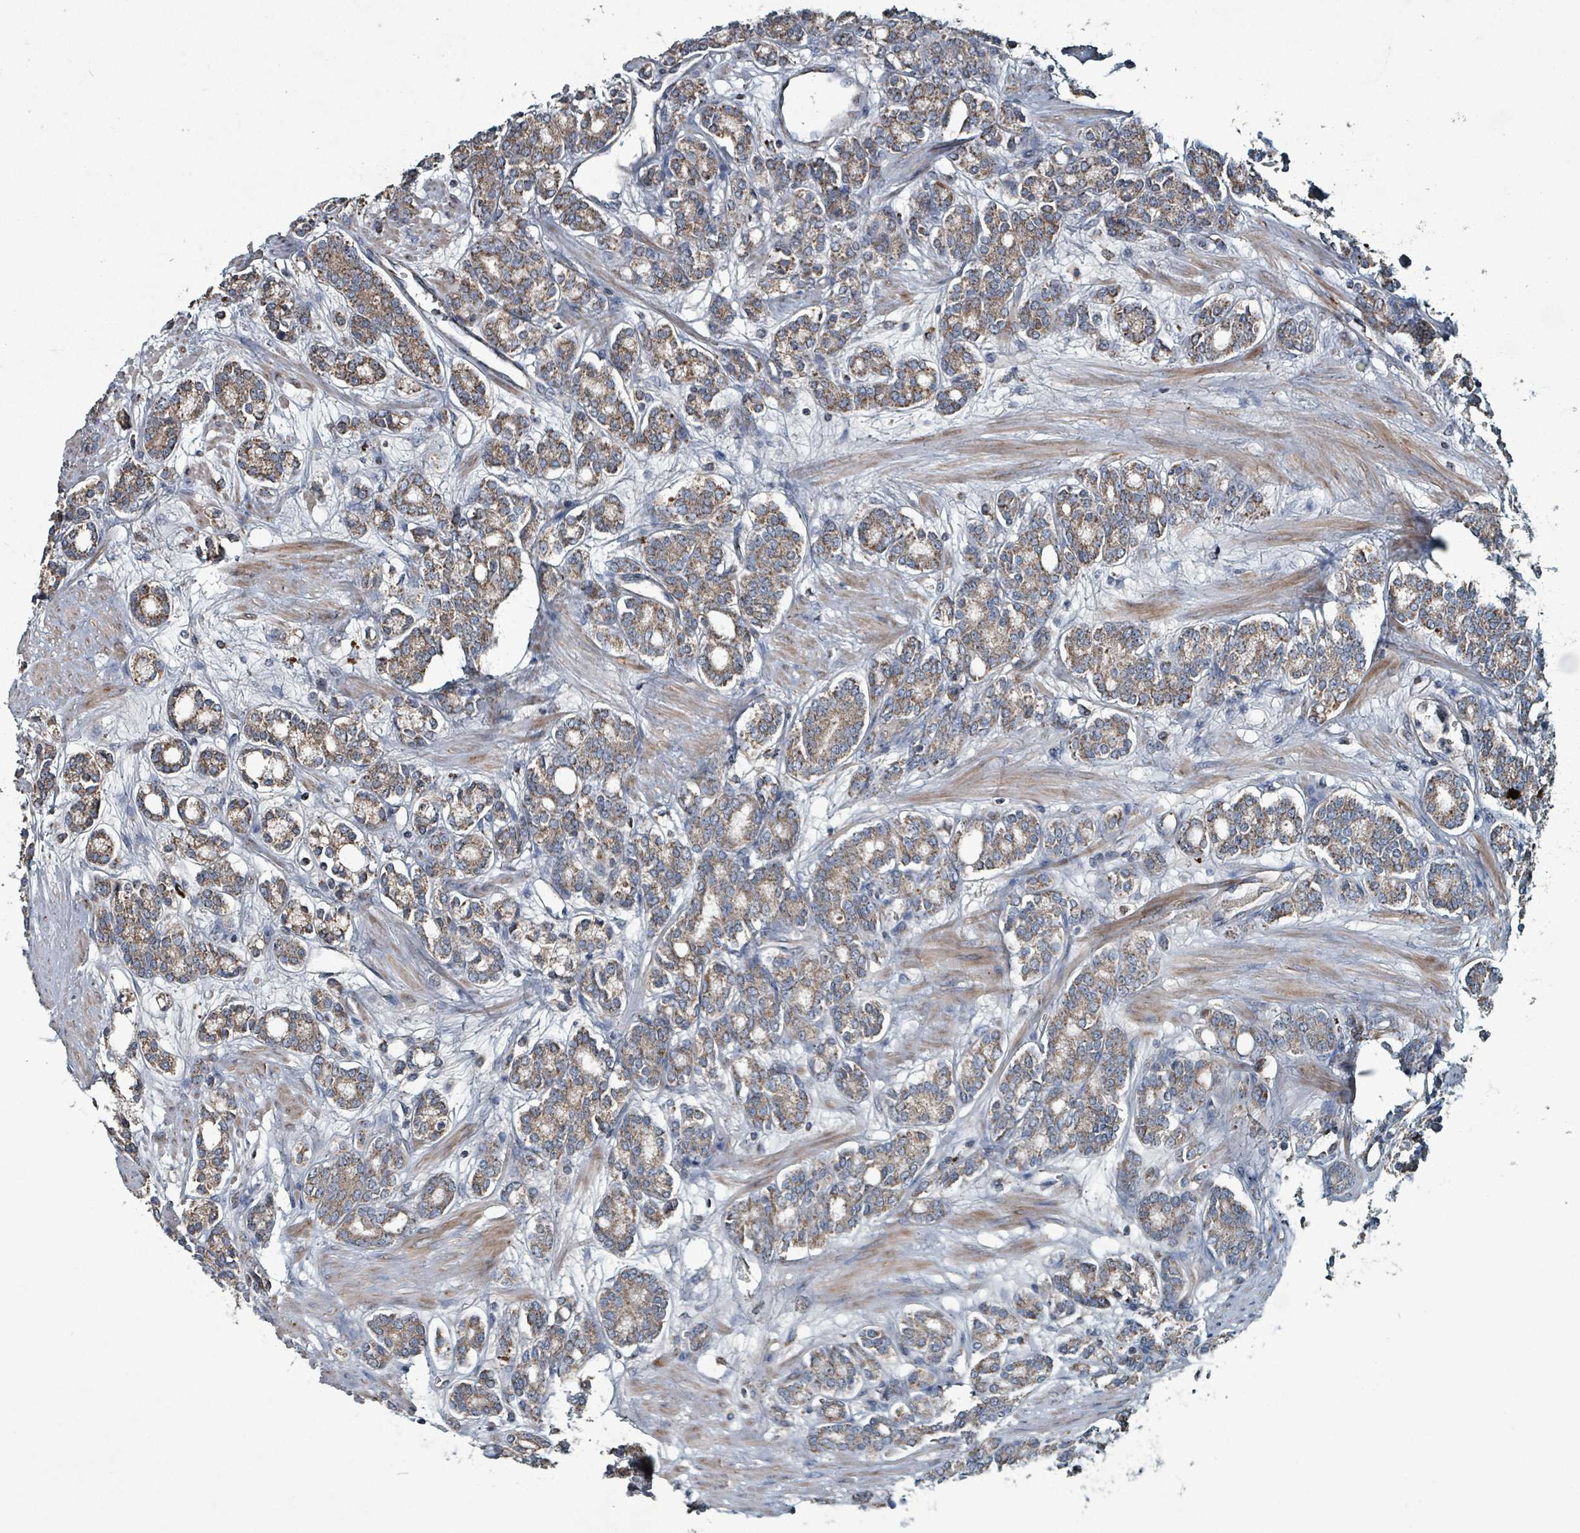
{"staining": {"intensity": "moderate", "quantity": ">75%", "location": "cytoplasmic/membranous"}, "tissue": "prostate cancer", "cell_type": "Tumor cells", "image_type": "cancer", "snomed": [{"axis": "morphology", "description": "Adenocarcinoma, High grade"}, {"axis": "topography", "description": "Prostate"}], "caption": "Human prostate cancer stained with a protein marker exhibits moderate staining in tumor cells.", "gene": "ABHD18", "patient": {"sex": "male", "age": 62}}